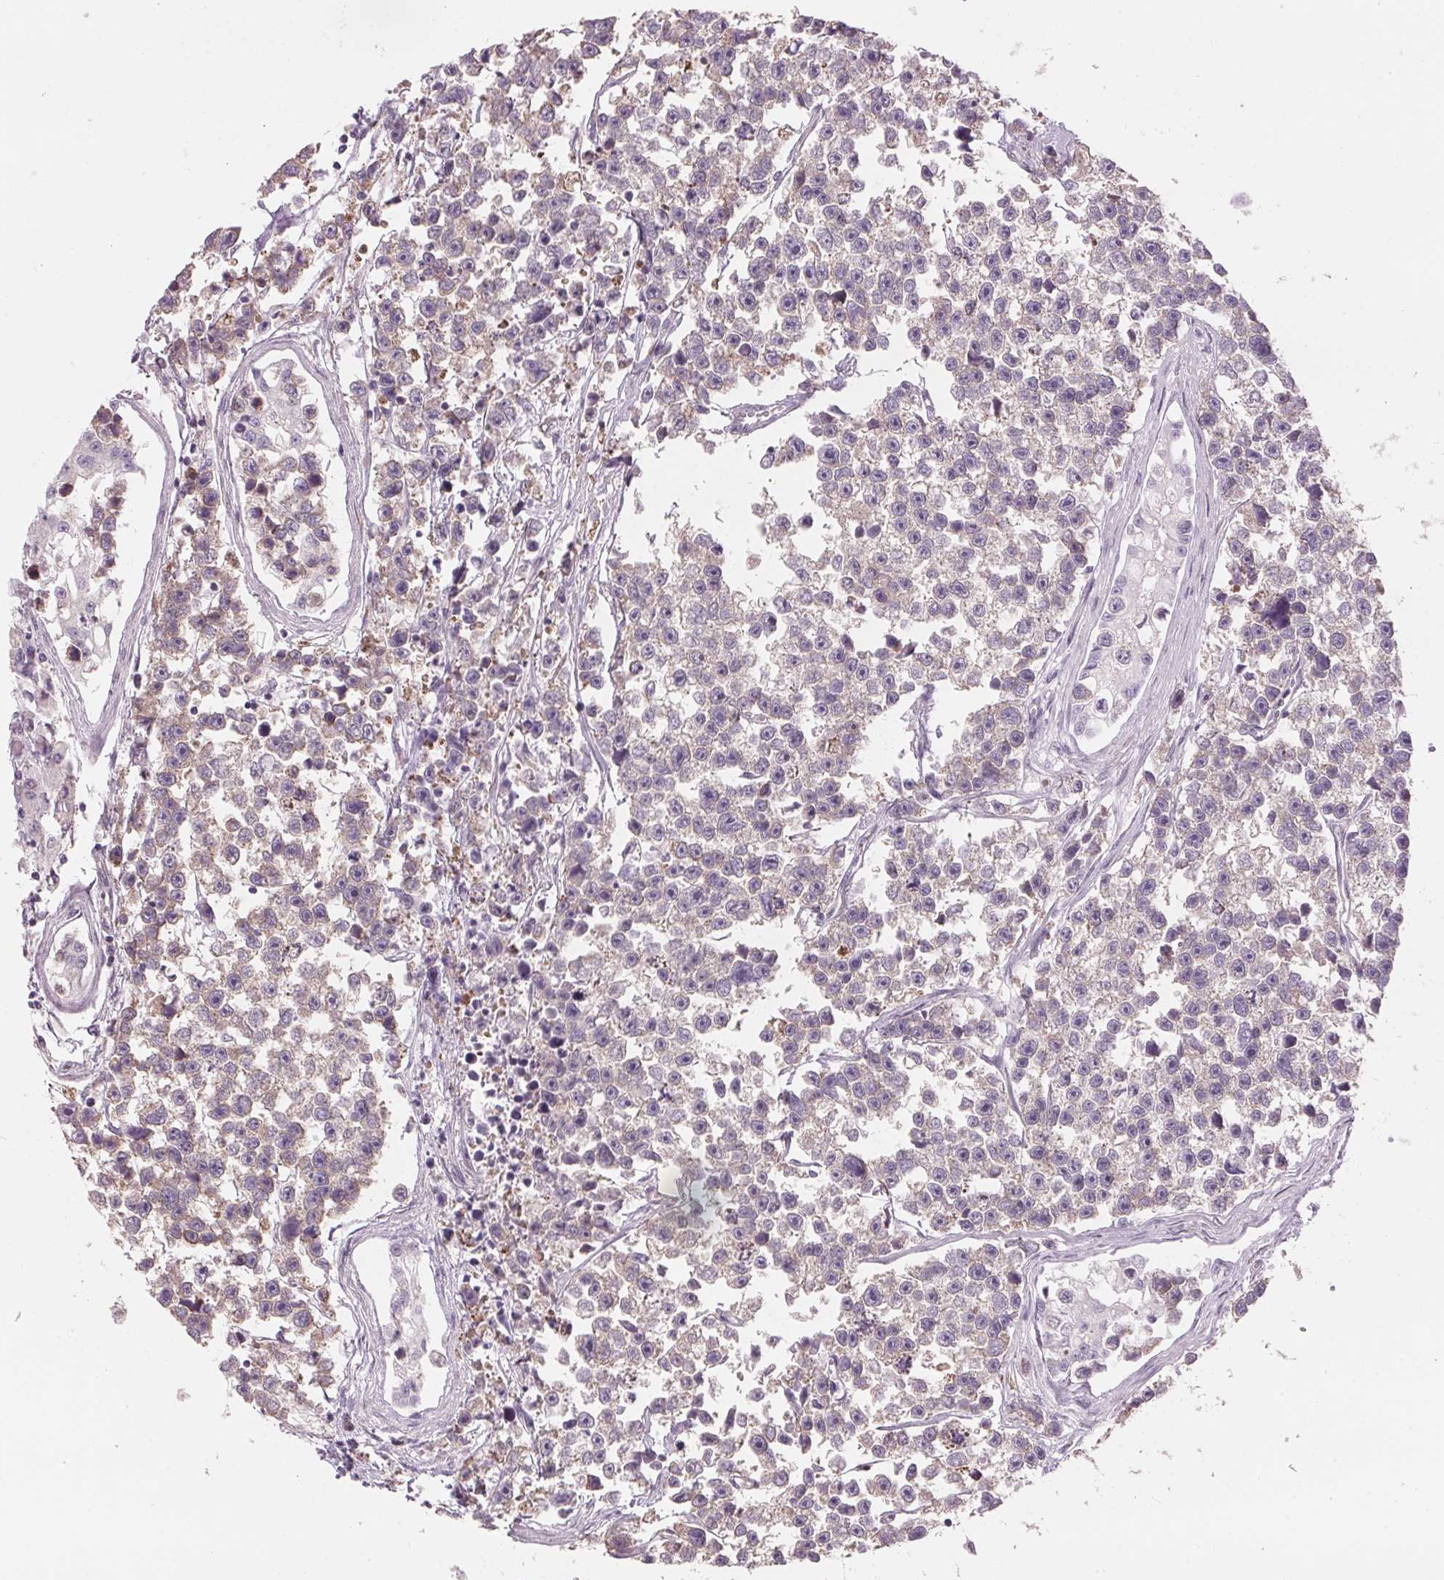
{"staining": {"intensity": "negative", "quantity": "none", "location": "none"}, "tissue": "testis cancer", "cell_type": "Tumor cells", "image_type": "cancer", "snomed": [{"axis": "morphology", "description": "Seminoma, NOS"}, {"axis": "topography", "description": "Testis"}], "caption": "Immunohistochemistry image of testis cancer stained for a protein (brown), which displays no positivity in tumor cells.", "gene": "GNMT", "patient": {"sex": "male", "age": 26}}